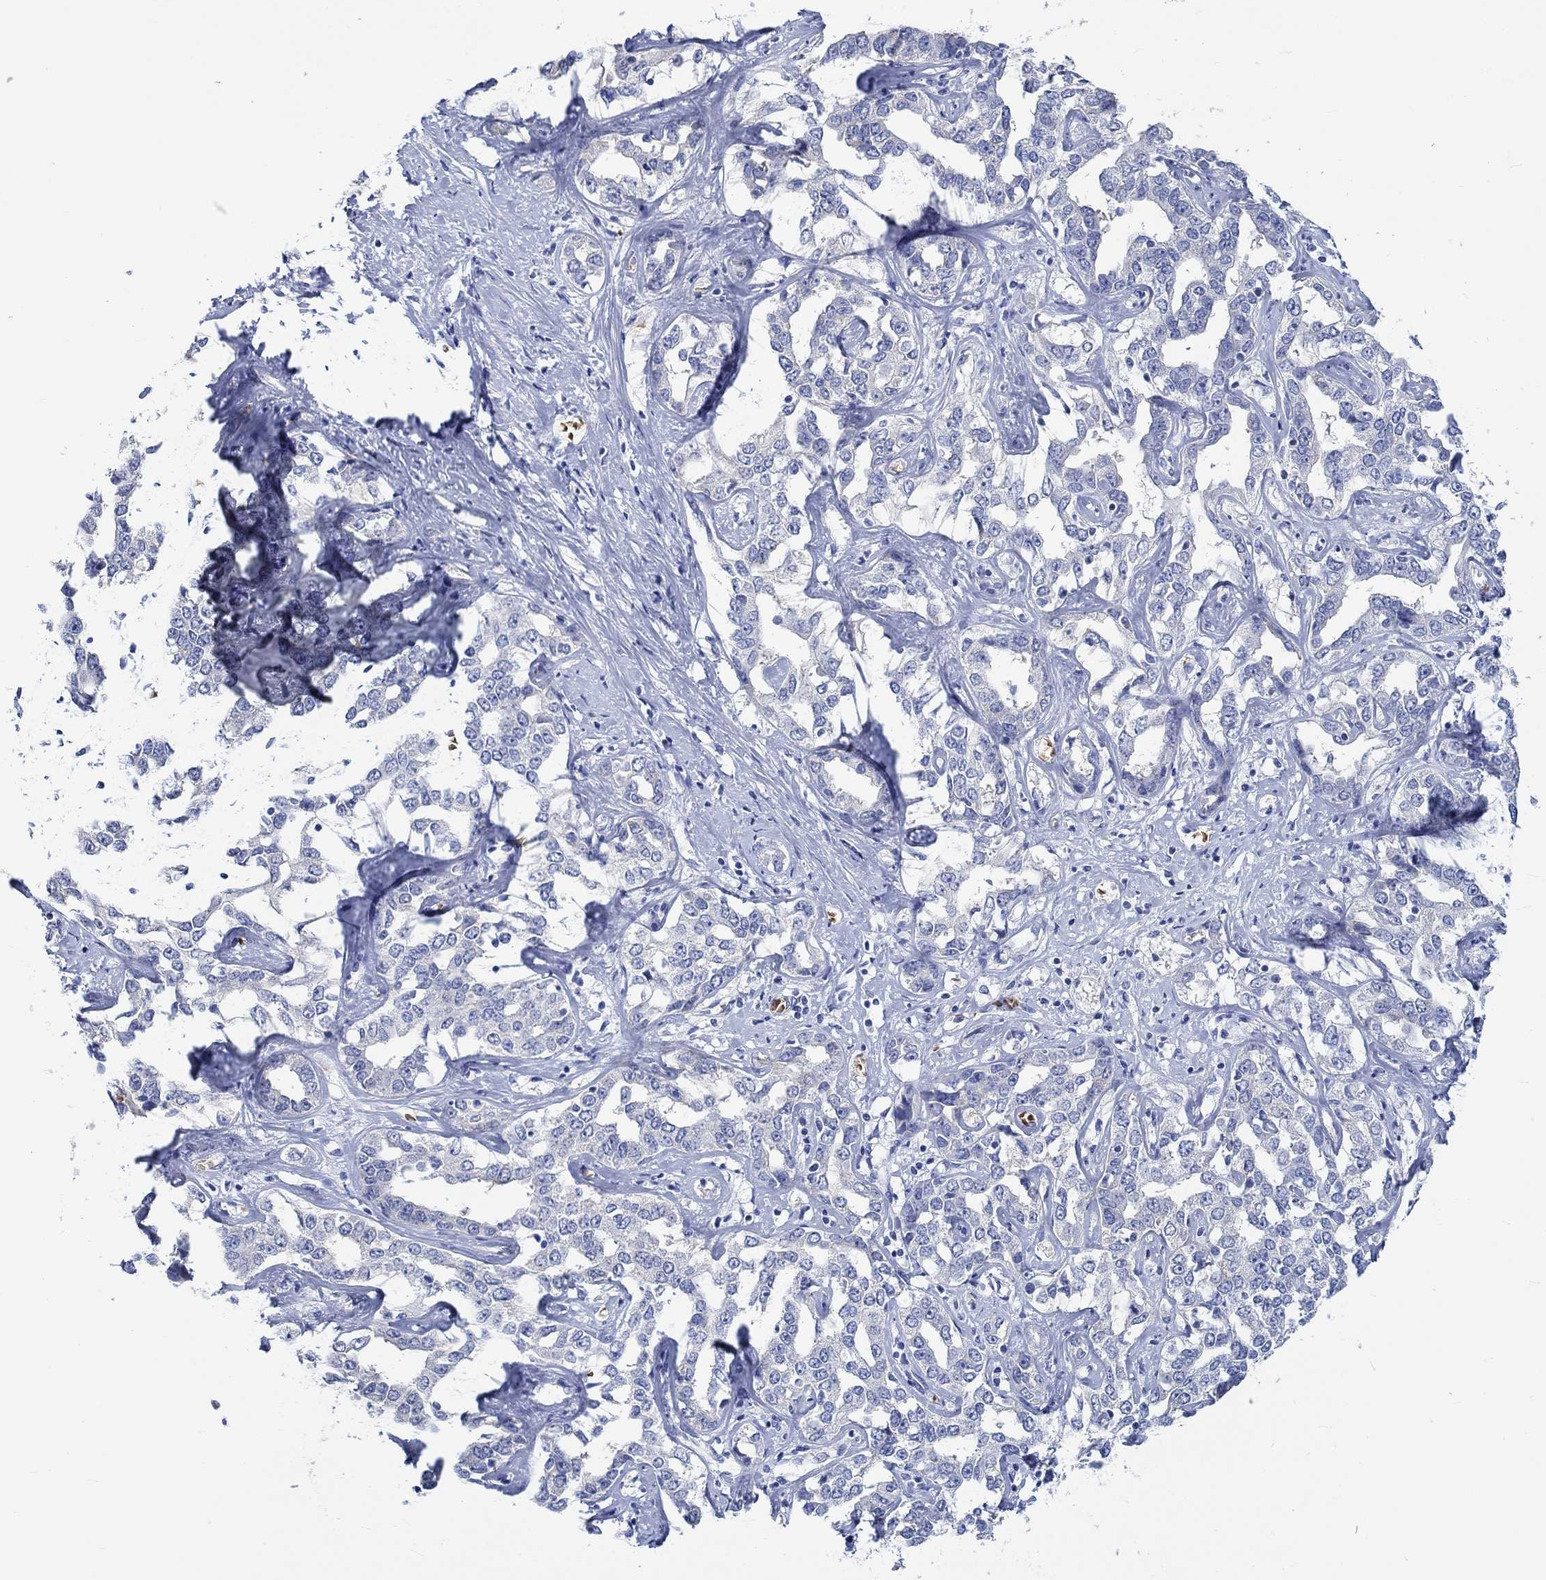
{"staining": {"intensity": "negative", "quantity": "none", "location": "none"}, "tissue": "liver cancer", "cell_type": "Tumor cells", "image_type": "cancer", "snomed": [{"axis": "morphology", "description": "Cholangiocarcinoma"}, {"axis": "topography", "description": "Liver"}], "caption": "This is an immunohistochemistry micrograph of liver cholangiocarcinoma. There is no staining in tumor cells.", "gene": "KCNA1", "patient": {"sex": "male", "age": 59}}